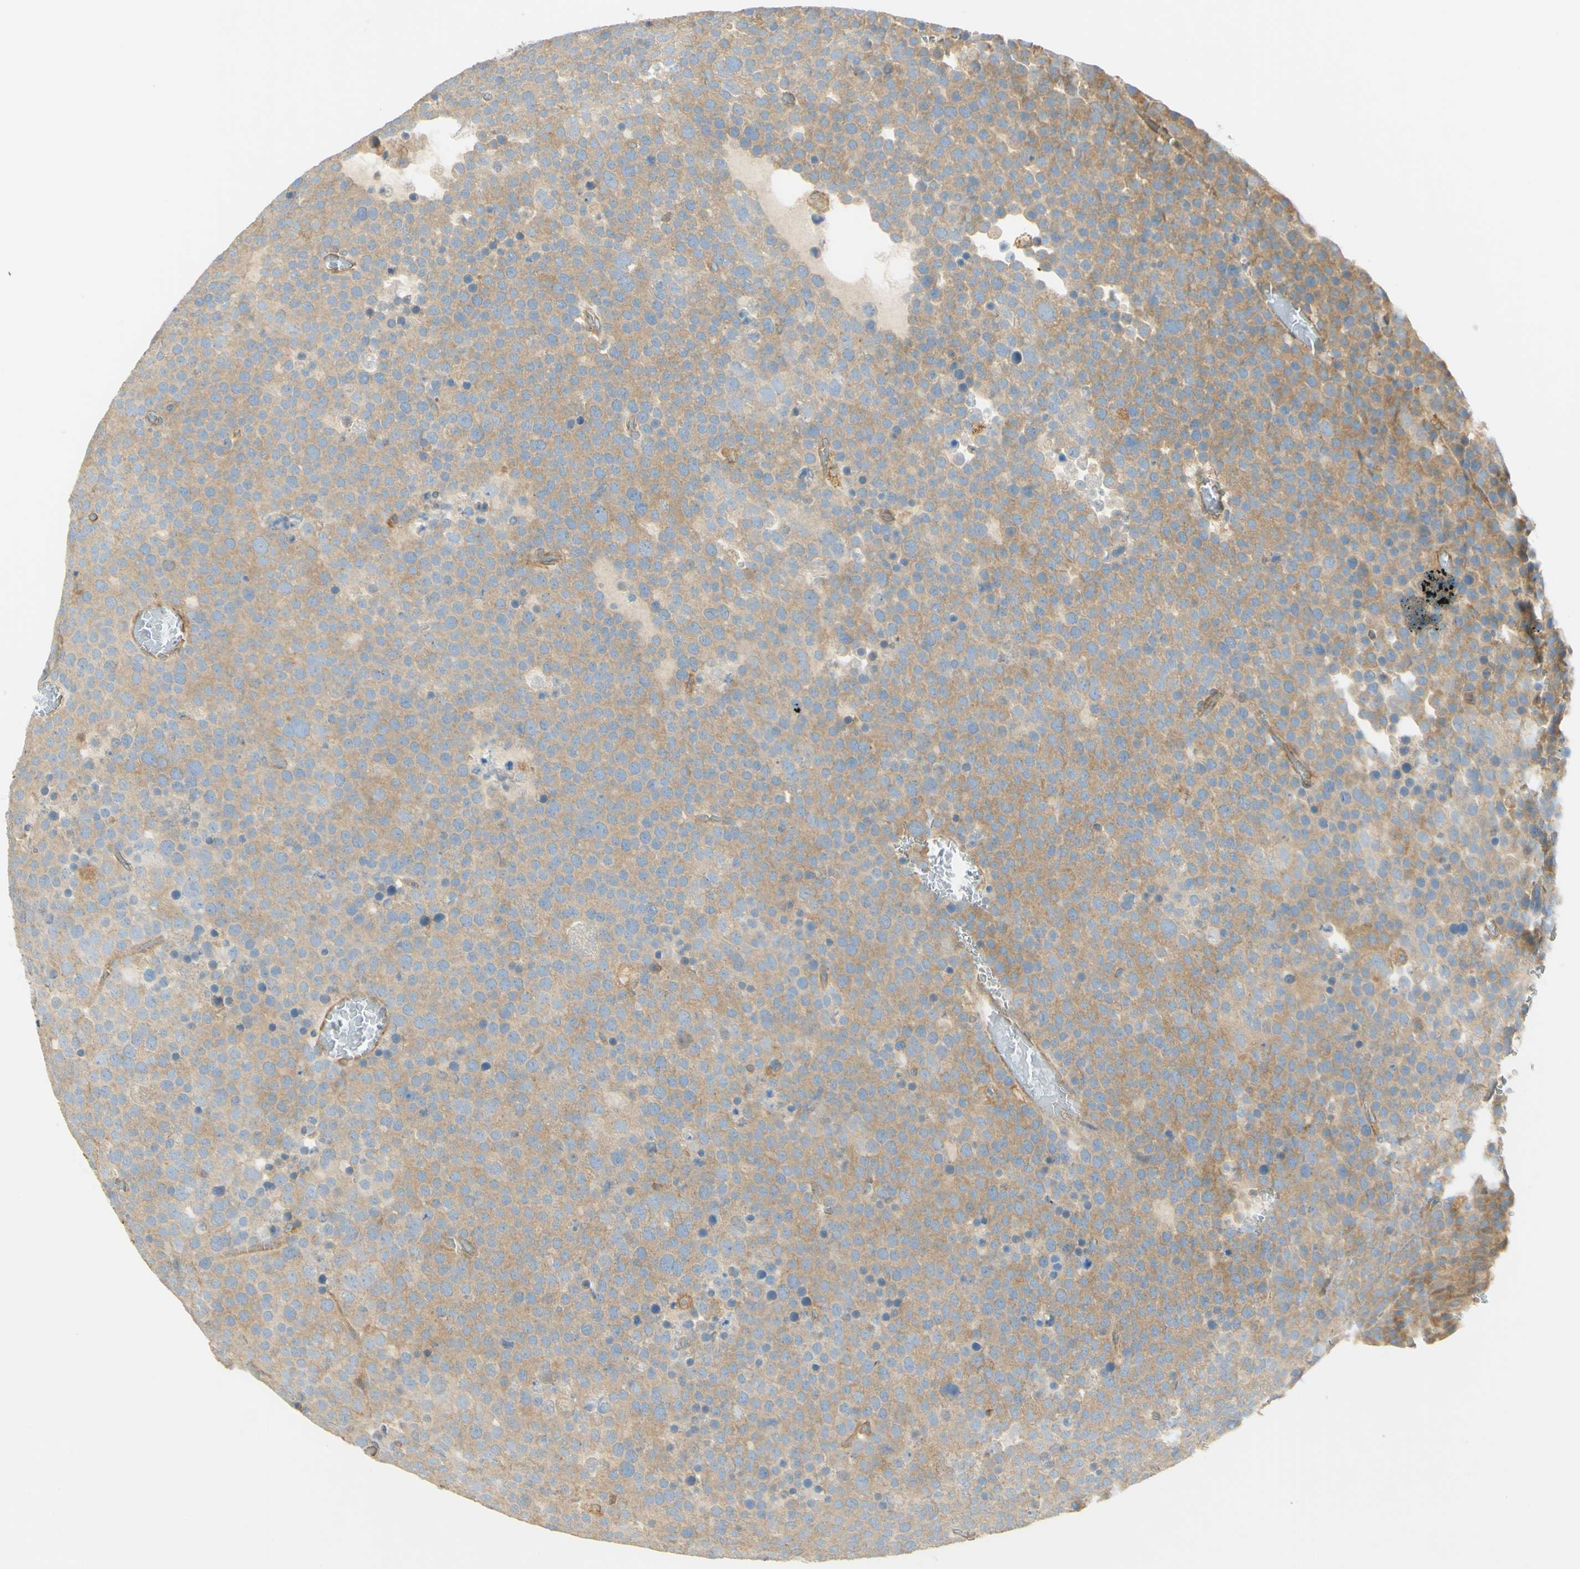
{"staining": {"intensity": "moderate", "quantity": ">75%", "location": "cytoplasmic/membranous"}, "tissue": "testis cancer", "cell_type": "Tumor cells", "image_type": "cancer", "snomed": [{"axis": "morphology", "description": "Seminoma, NOS"}, {"axis": "topography", "description": "Testis"}], "caption": "Immunohistochemistry of seminoma (testis) displays medium levels of moderate cytoplasmic/membranous expression in about >75% of tumor cells.", "gene": "IKBKG", "patient": {"sex": "male", "age": 71}}